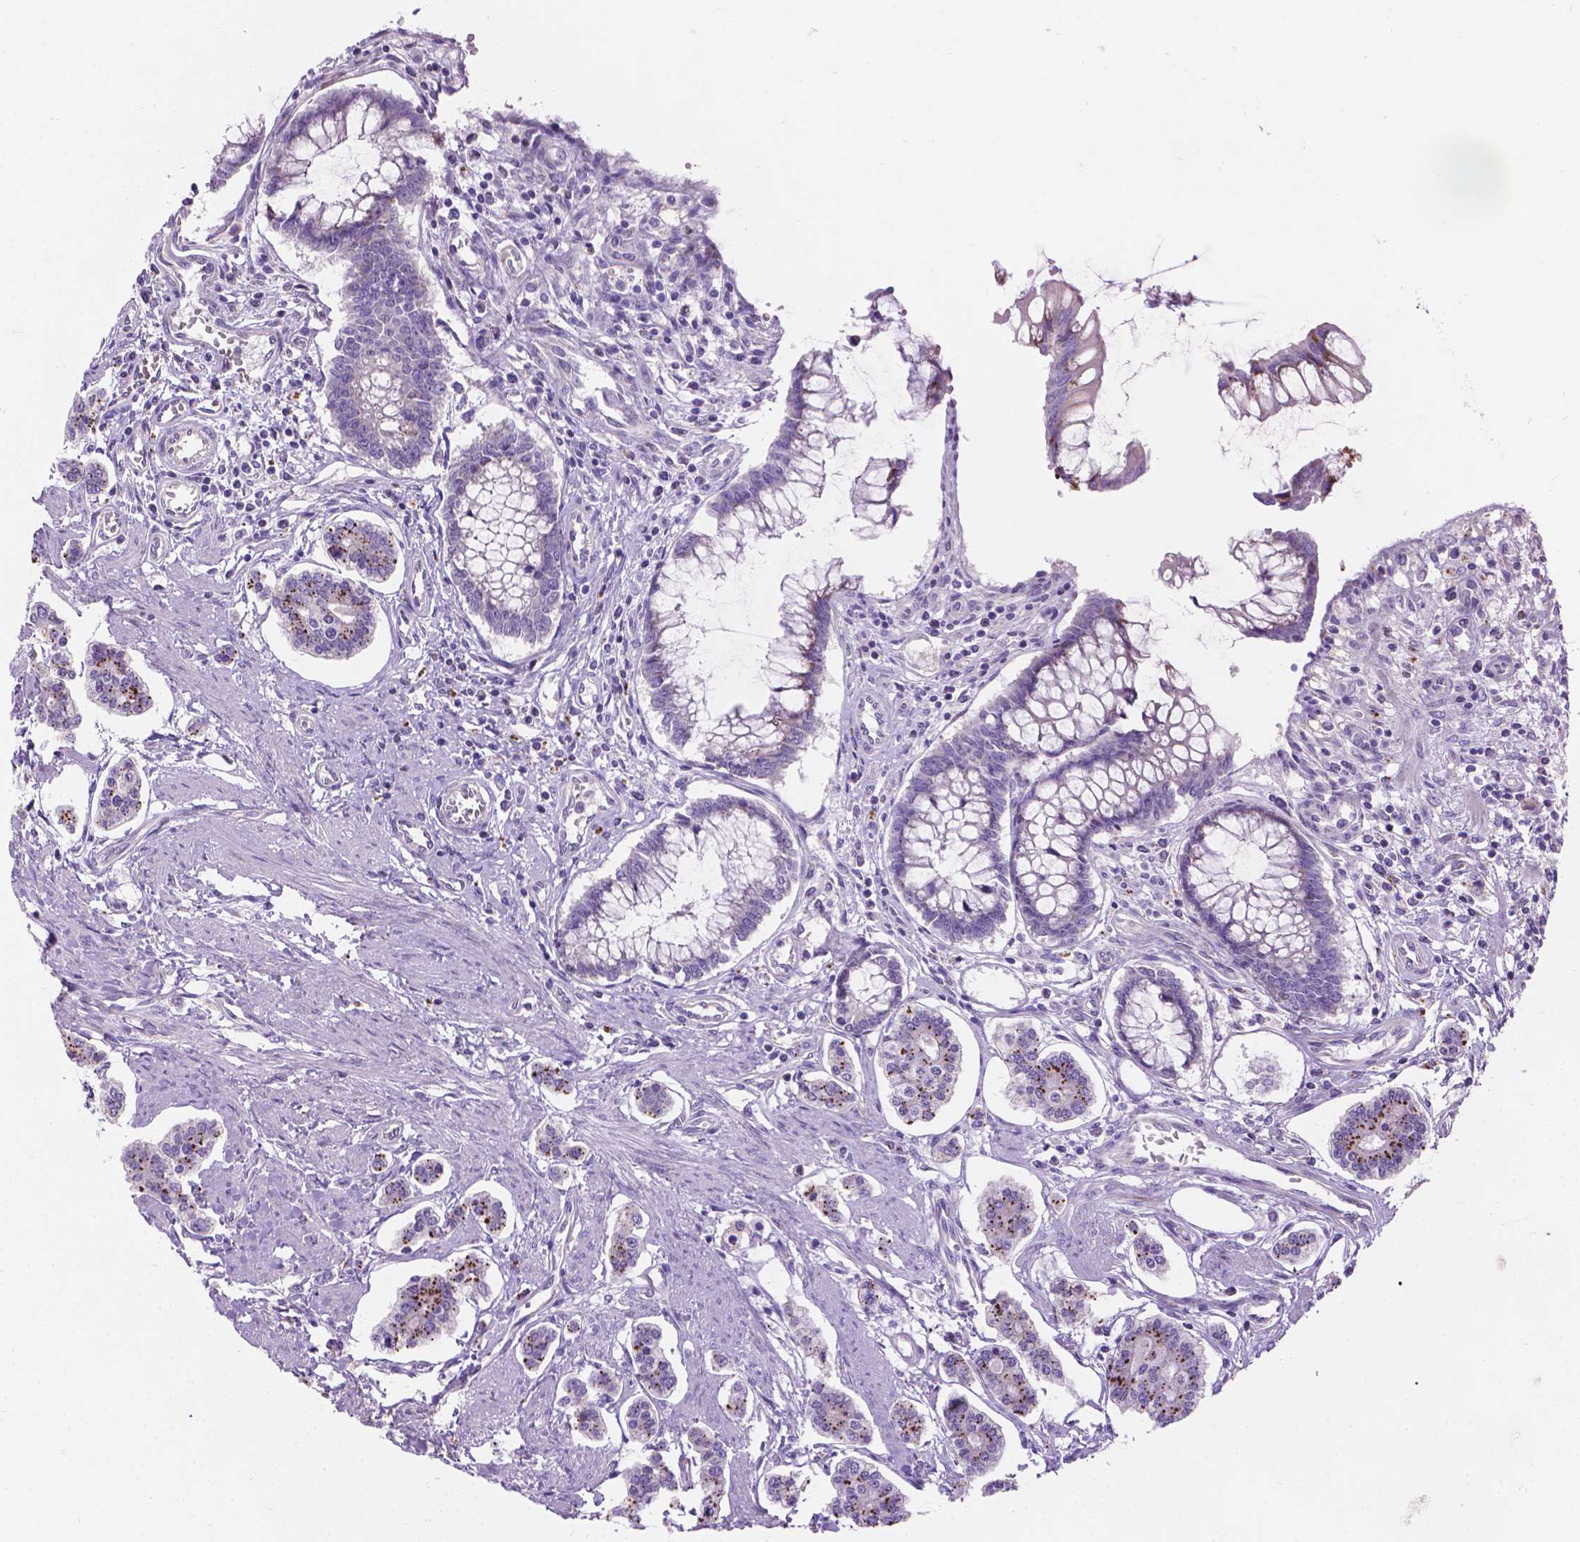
{"staining": {"intensity": "strong", "quantity": "25%-75%", "location": "cytoplasmic/membranous"}, "tissue": "carcinoid", "cell_type": "Tumor cells", "image_type": "cancer", "snomed": [{"axis": "morphology", "description": "Carcinoid, malignant, NOS"}, {"axis": "topography", "description": "Small intestine"}], "caption": "Protein expression analysis of human malignant carcinoid reveals strong cytoplasmic/membranous positivity in approximately 25%-75% of tumor cells.", "gene": "NOXO1", "patient": {"sex": "female", "age": 65}}